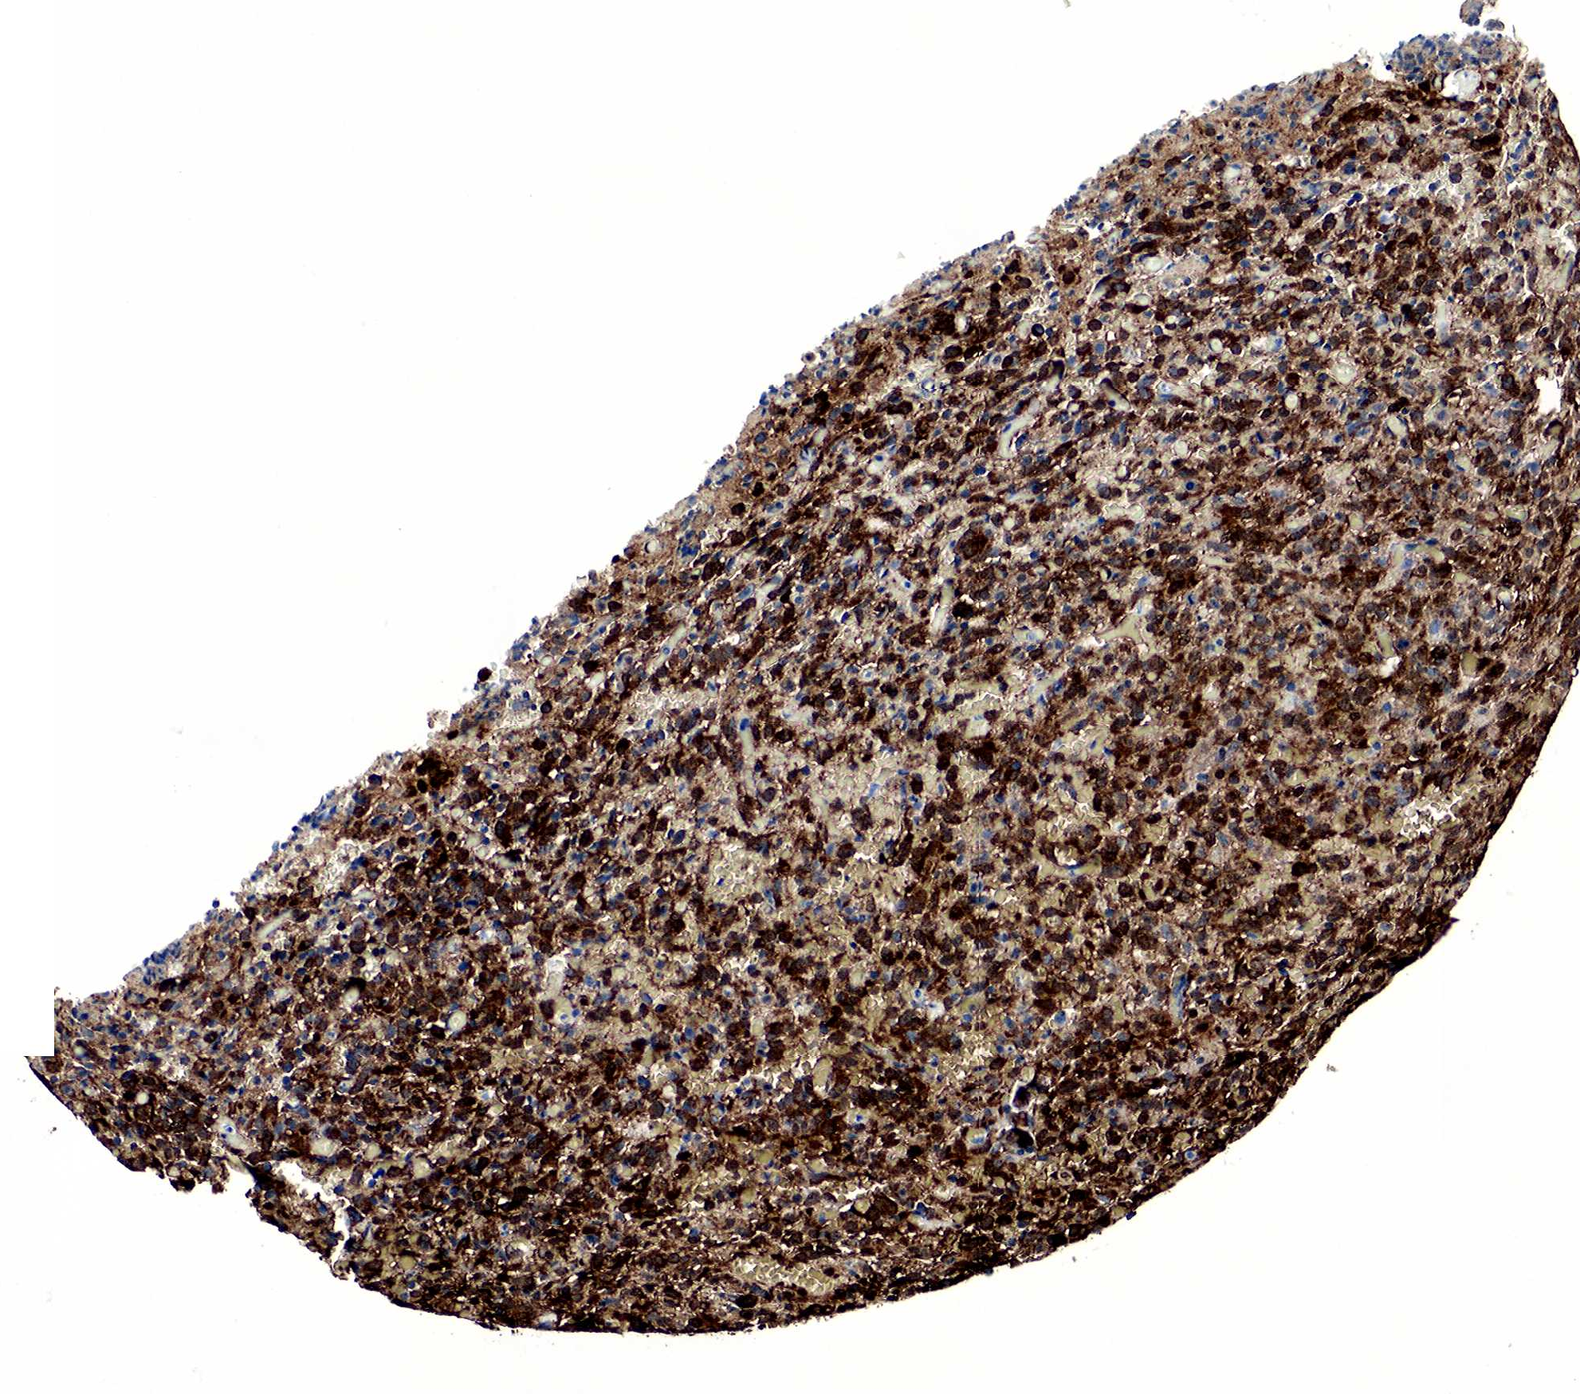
{"staining": {"intensity": "strong", "quantity": ">75%", "location": "cytoplasmic/membranous,nuclear"}, "tissue": "glioma", "cell_type": "Tumor cells", "image_type": "cancer", "snomed": [{"axis": "morphology", "description": "Glioma, malignant, High grade"}, {"axis": "topography", "description": "Brain"}], "caption": "Malignant glioma (high-grade) stained with a brown dye exhibits strong cytoplasmic/membranous and nuclear positive positivity in about >75% of tumor cells.", "gene": "SPIN1", "patient": {"sex": "male", "age": 56}}